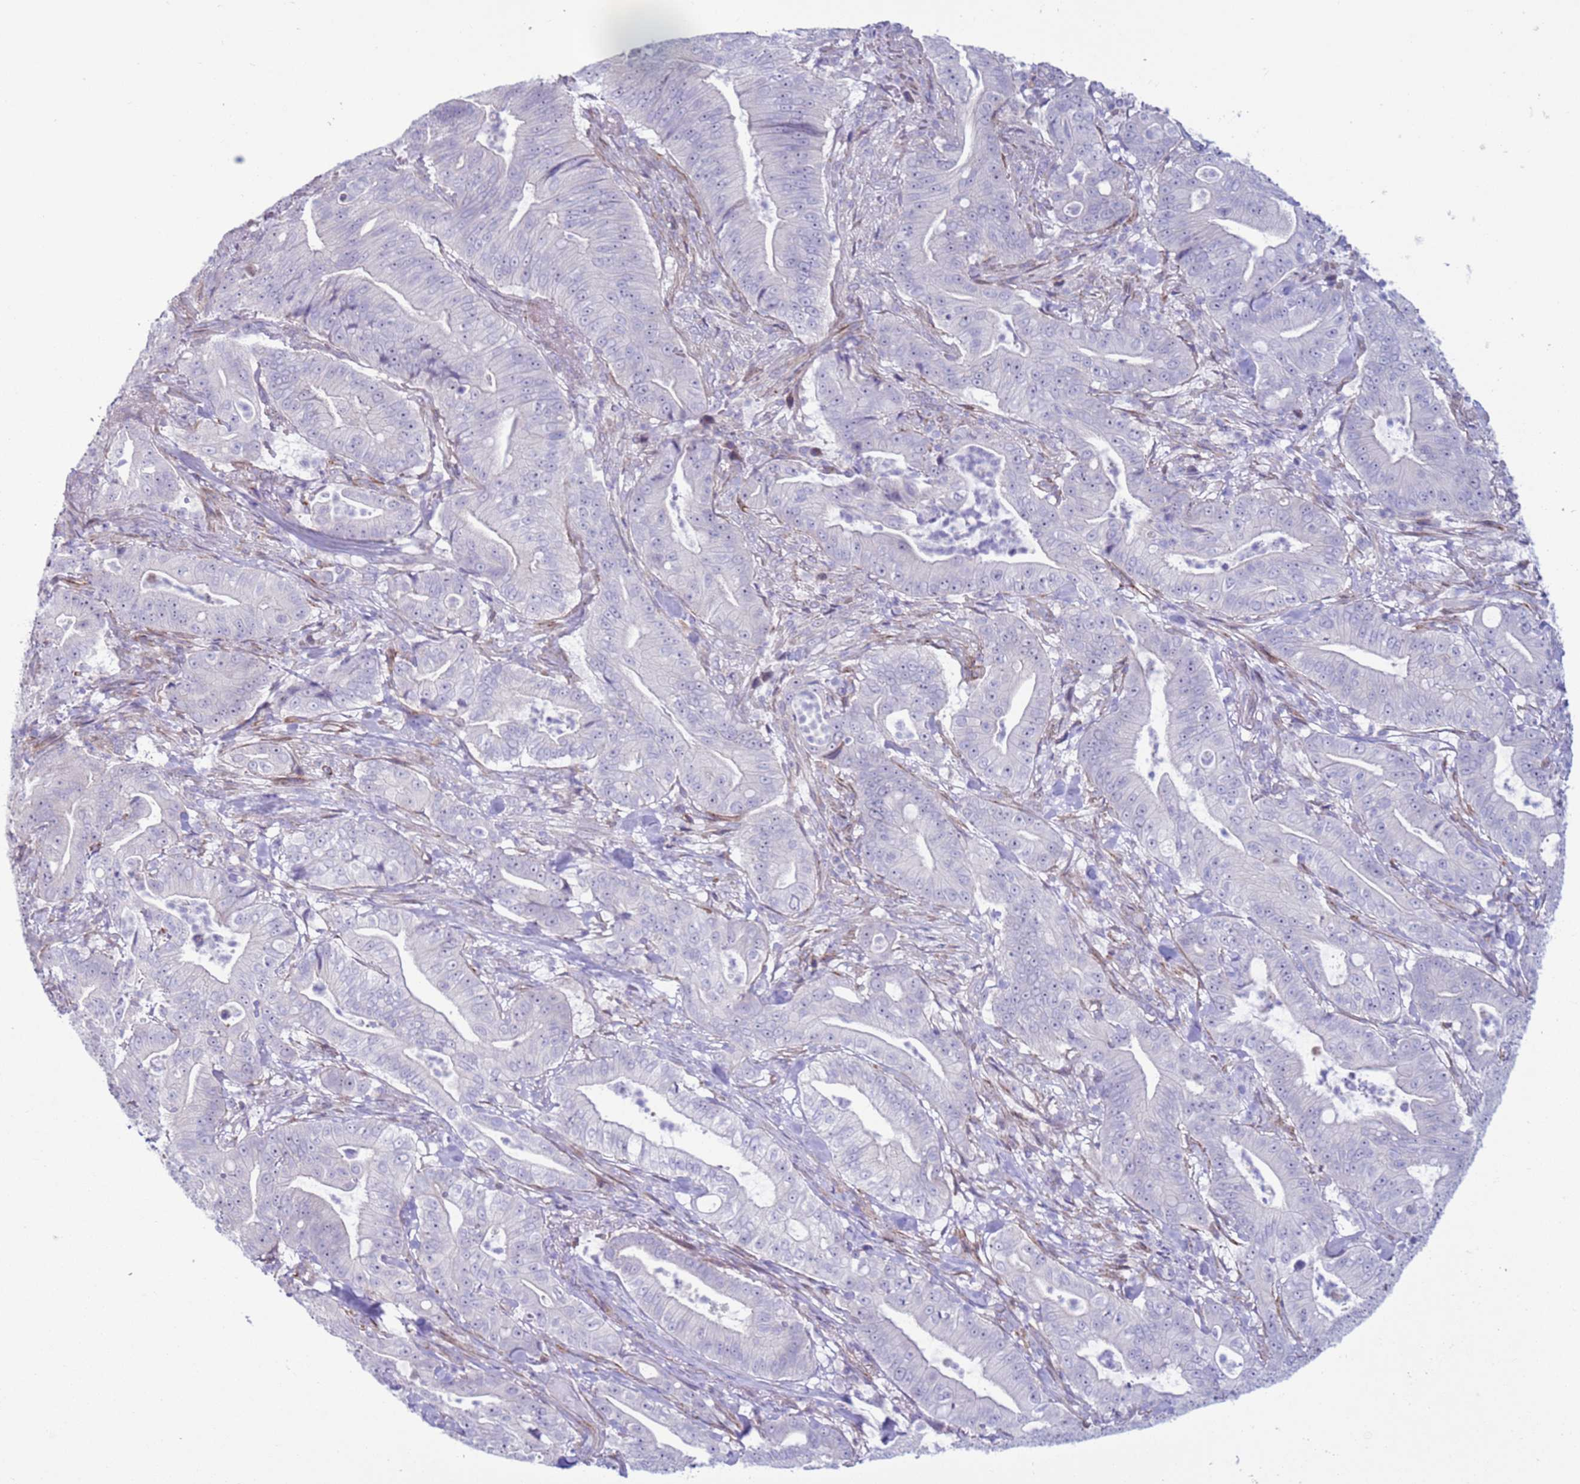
{"staining": {"intensity": "negative", "quantity": "none", "location": "none"}, "tissue": "pancreatic cancer", "cell_type": "Tumor cells", "image_type": "cancer", "snomed": [{"axis": "morphology", "description": "Adenocarcinoma, NOS"}, {"axis": "topography", "description": "Pancreas"}], "caption": "This is an immunohistochemistry (IHC) histopathology image of pancreatic cancer. There is no staining in tumor cells.", "gene": "HEATR1", "patient": {"sex": "male", "age": 71}}